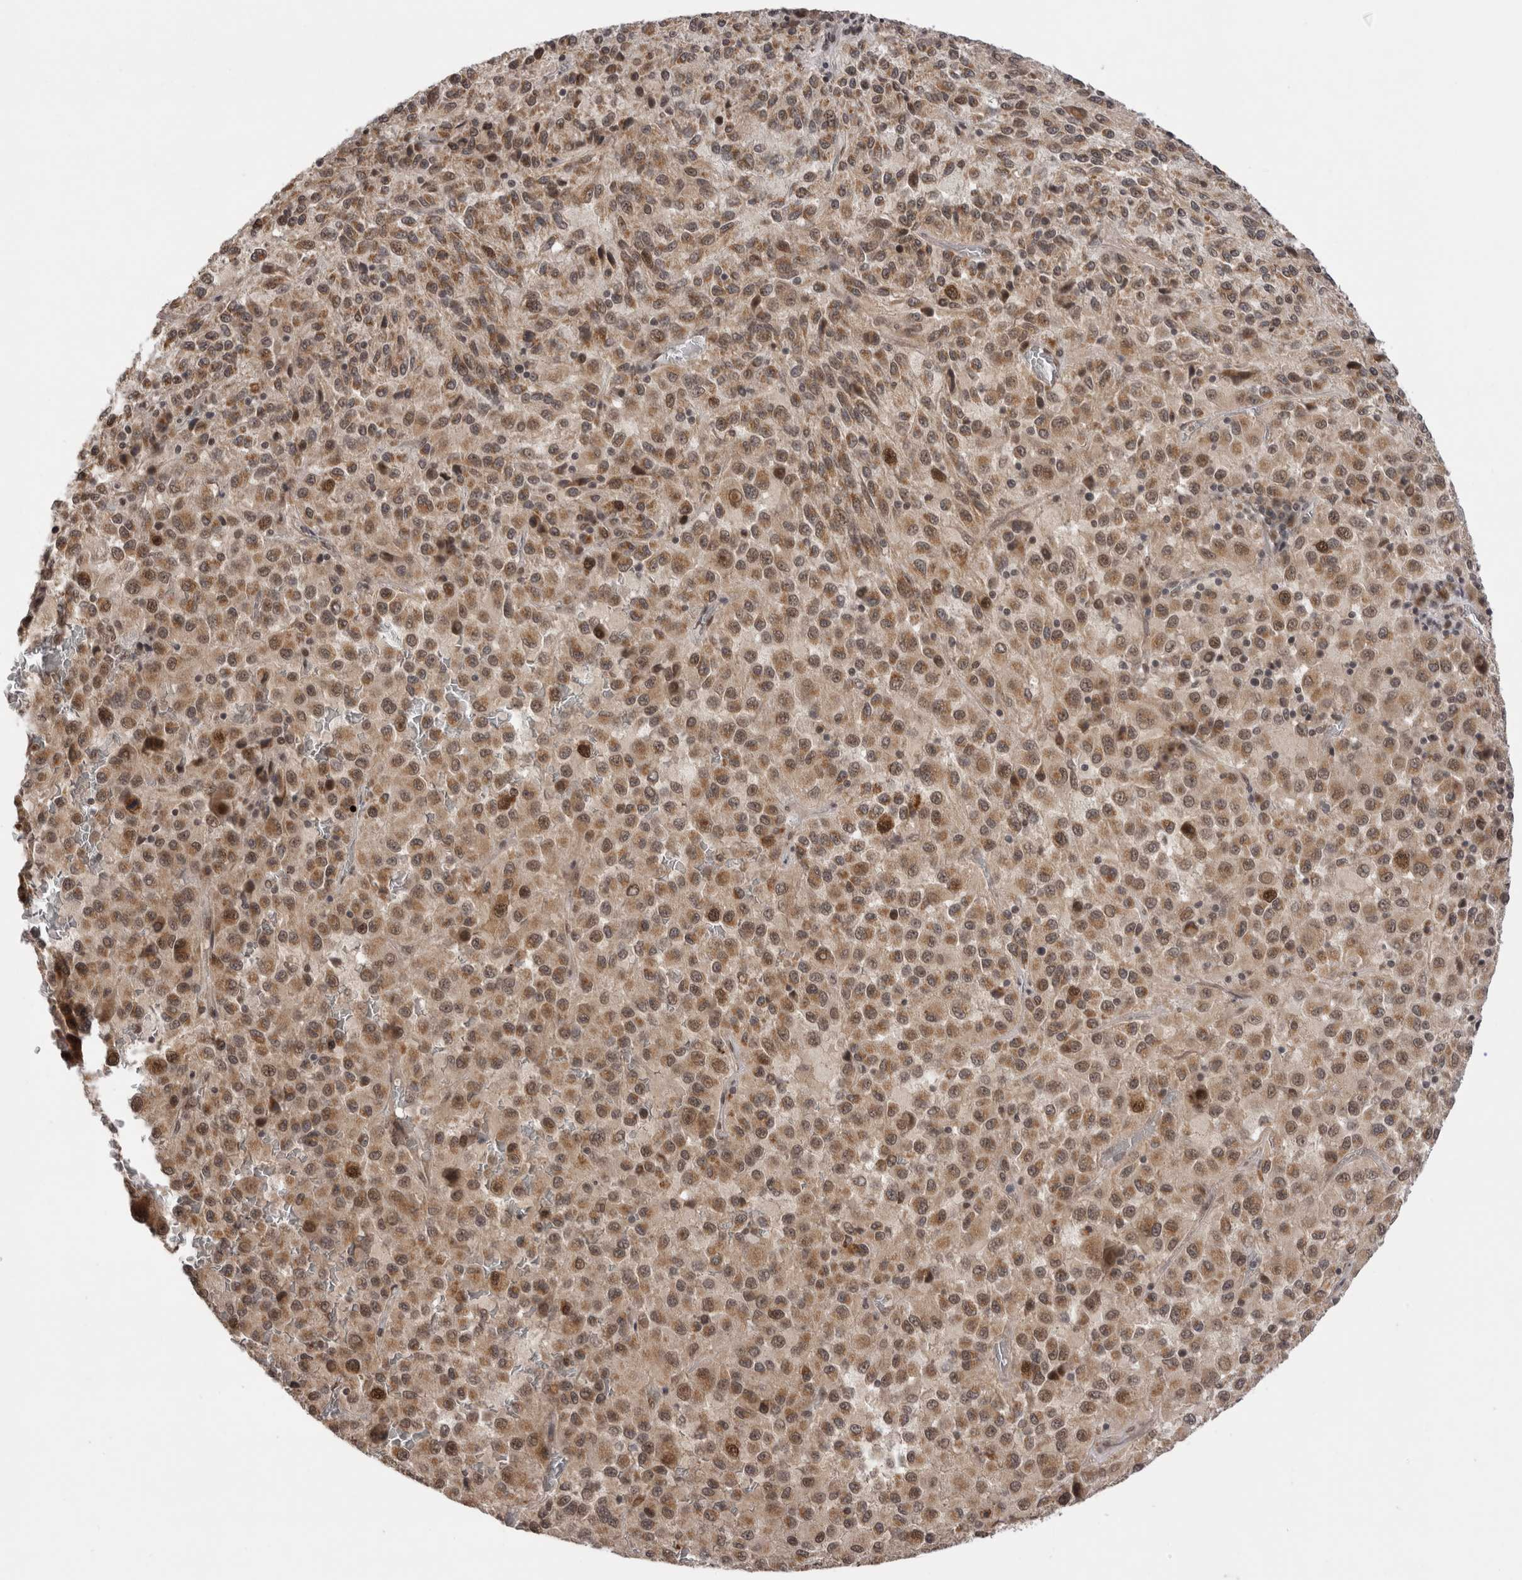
{"staining": {"intensity": "moderate", "quantity": ">75%", "location": "cytoplasmic/membranous,nuclear"}, "tissue": "melanoma", "cell_type": "Tumor cells", "image_type": "cancer", "snomed": [{"axis": "morphology", "description": "Malignant melanoma, Metastatic site"}, {"axis": "topography", "description": "Lung"}], "caption": "Brown immunohistochemical staining in human malignant melanoma (metastatic site) reveals moderate cytoplasmic/membranous and nuclear expression in about >75% of tumor cells.", "gene": "TMEM65", "patient": {"sex": "male", "age": 64}}